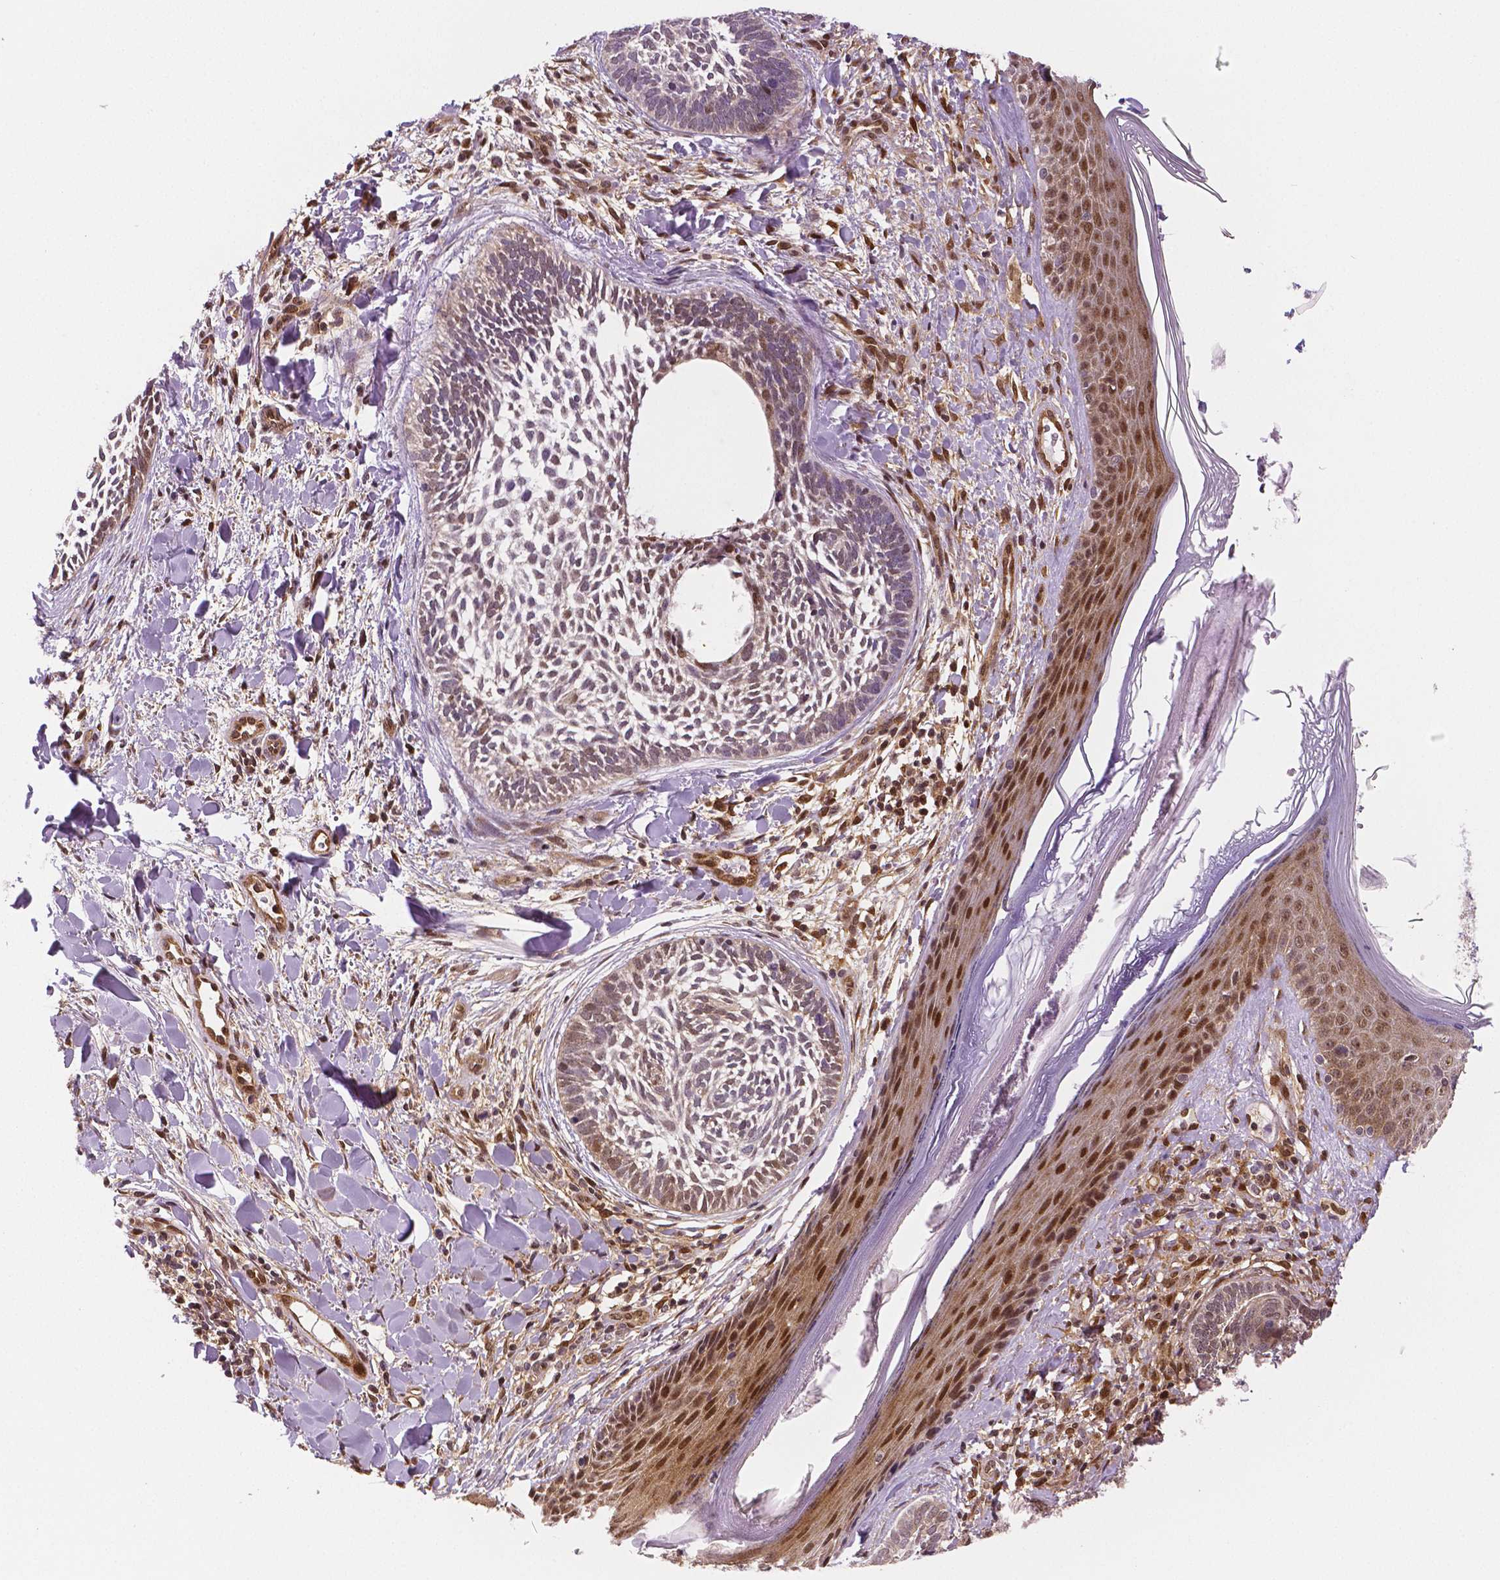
{"staining": {"intensity": "moderate", "quantity": "<25%", "location": "cytoplasmic/membranous,nuclear"}, "tissue": "skin cancer", "cell_type": "Tumor cells", "image_type": "cancer", "snomed": [{"axis": "morphology", "description": "Normal tissue, NOS"}, {"axis": "morphology", "description": "Basal cell carcinoma"}, {"axis": "topography", "description": "Skin"}], "caption": "The micrograph exhibits a brown stain indicating the presence of a protein in the cytoplasmic/membranous and nuclear of tumor cells in skin basal cell carcinoma.", "gene": "STAT3", "patient": {"sex": "male", "age": 46}}